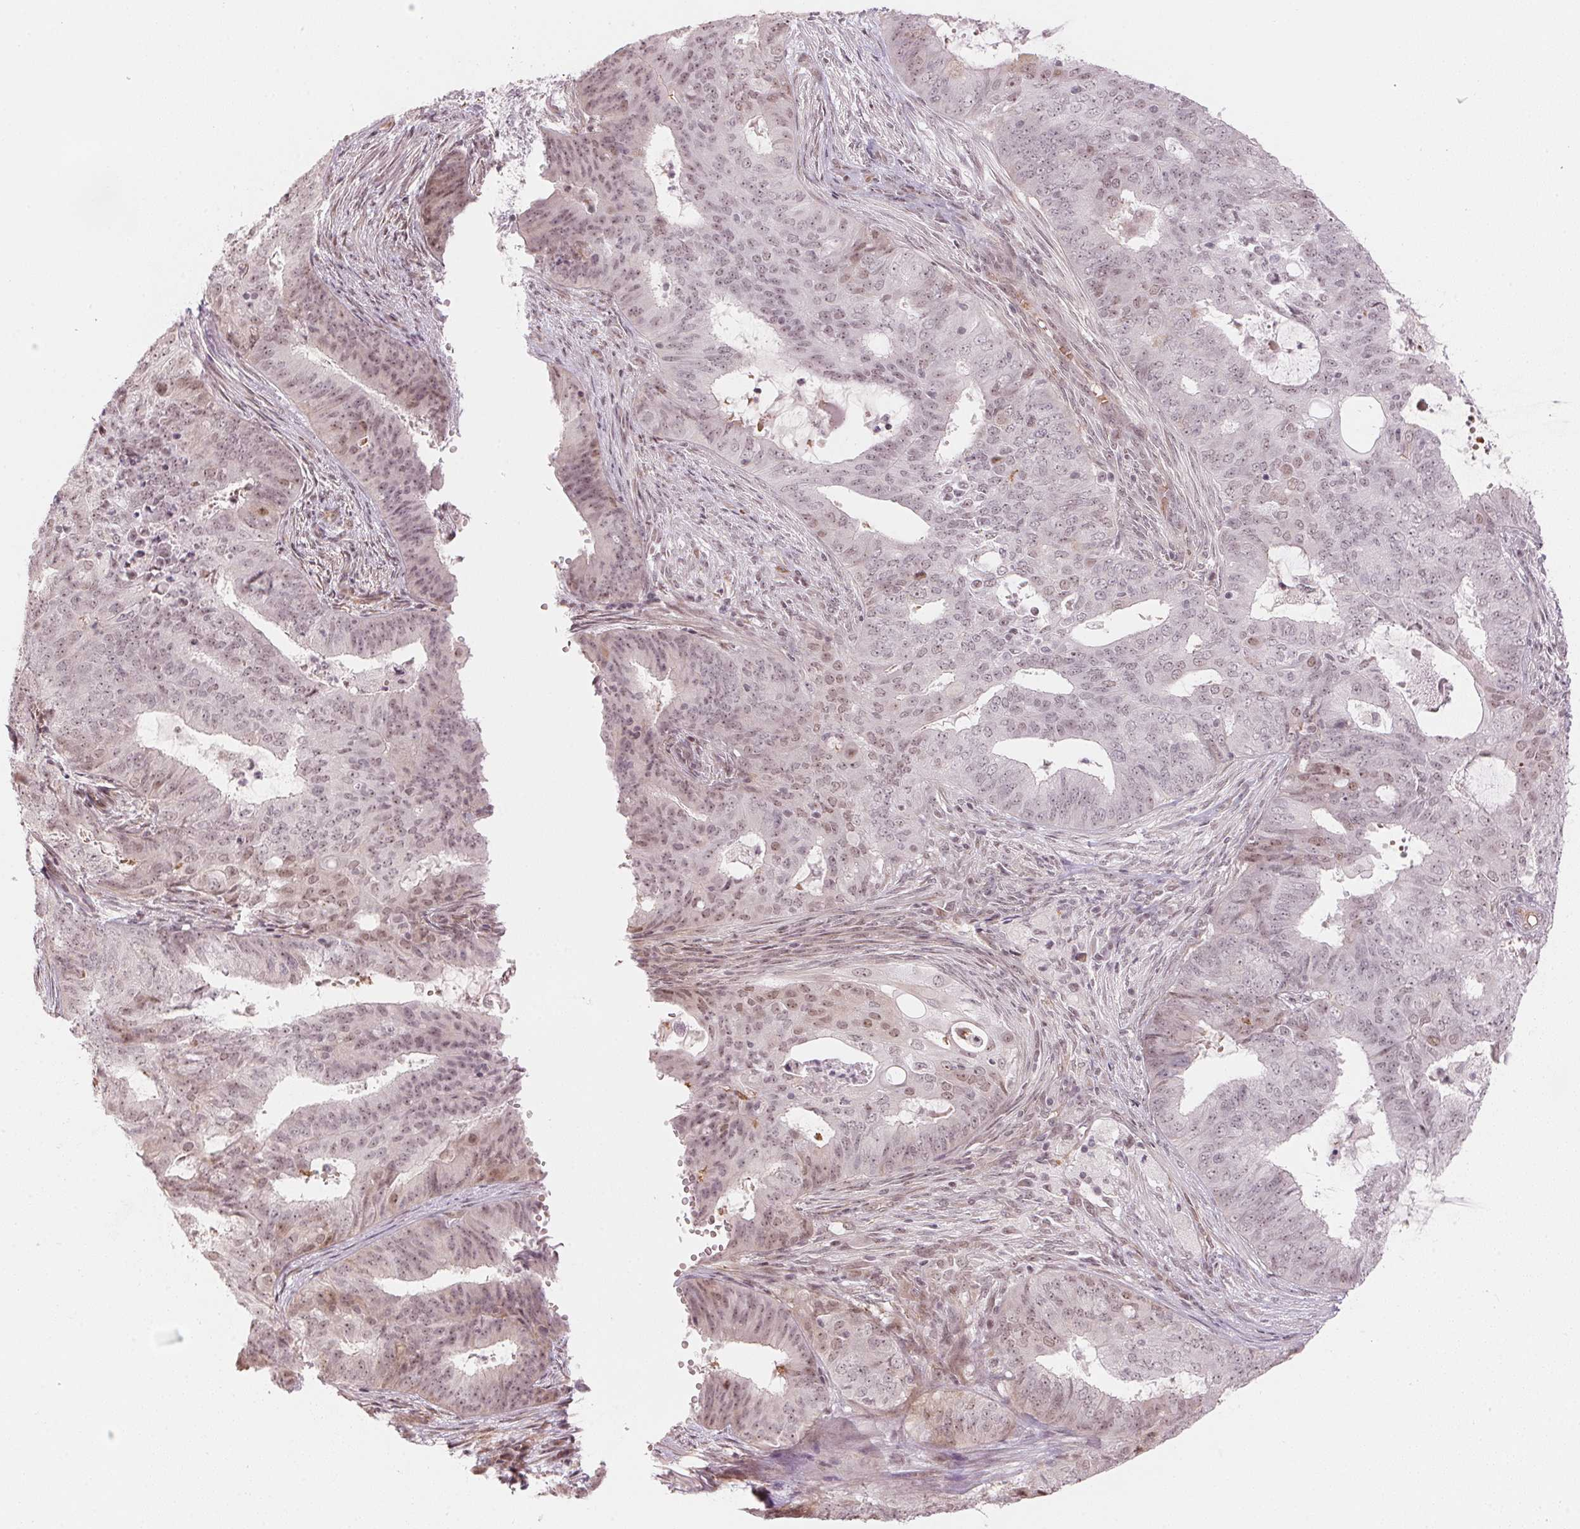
{"staining": {"intensity": "weak", "quantity": "<25%", "location": "nuclear"}, "tissue": "endometrial cancer", "cell_type": "Tumor cells", "image_type": "cancer", "snomed": [{"axis": "morphology", "description": "Adenocarcinoma, NOS"}, {"axis": "topography", "description": "Endometrium"}], "caption": "Immunohistochemical staining of endometrial cancer shows no significant positivity in tumor cells.", "gene": "KAT6A", "patient": {"sex": "female", "age": 62}}